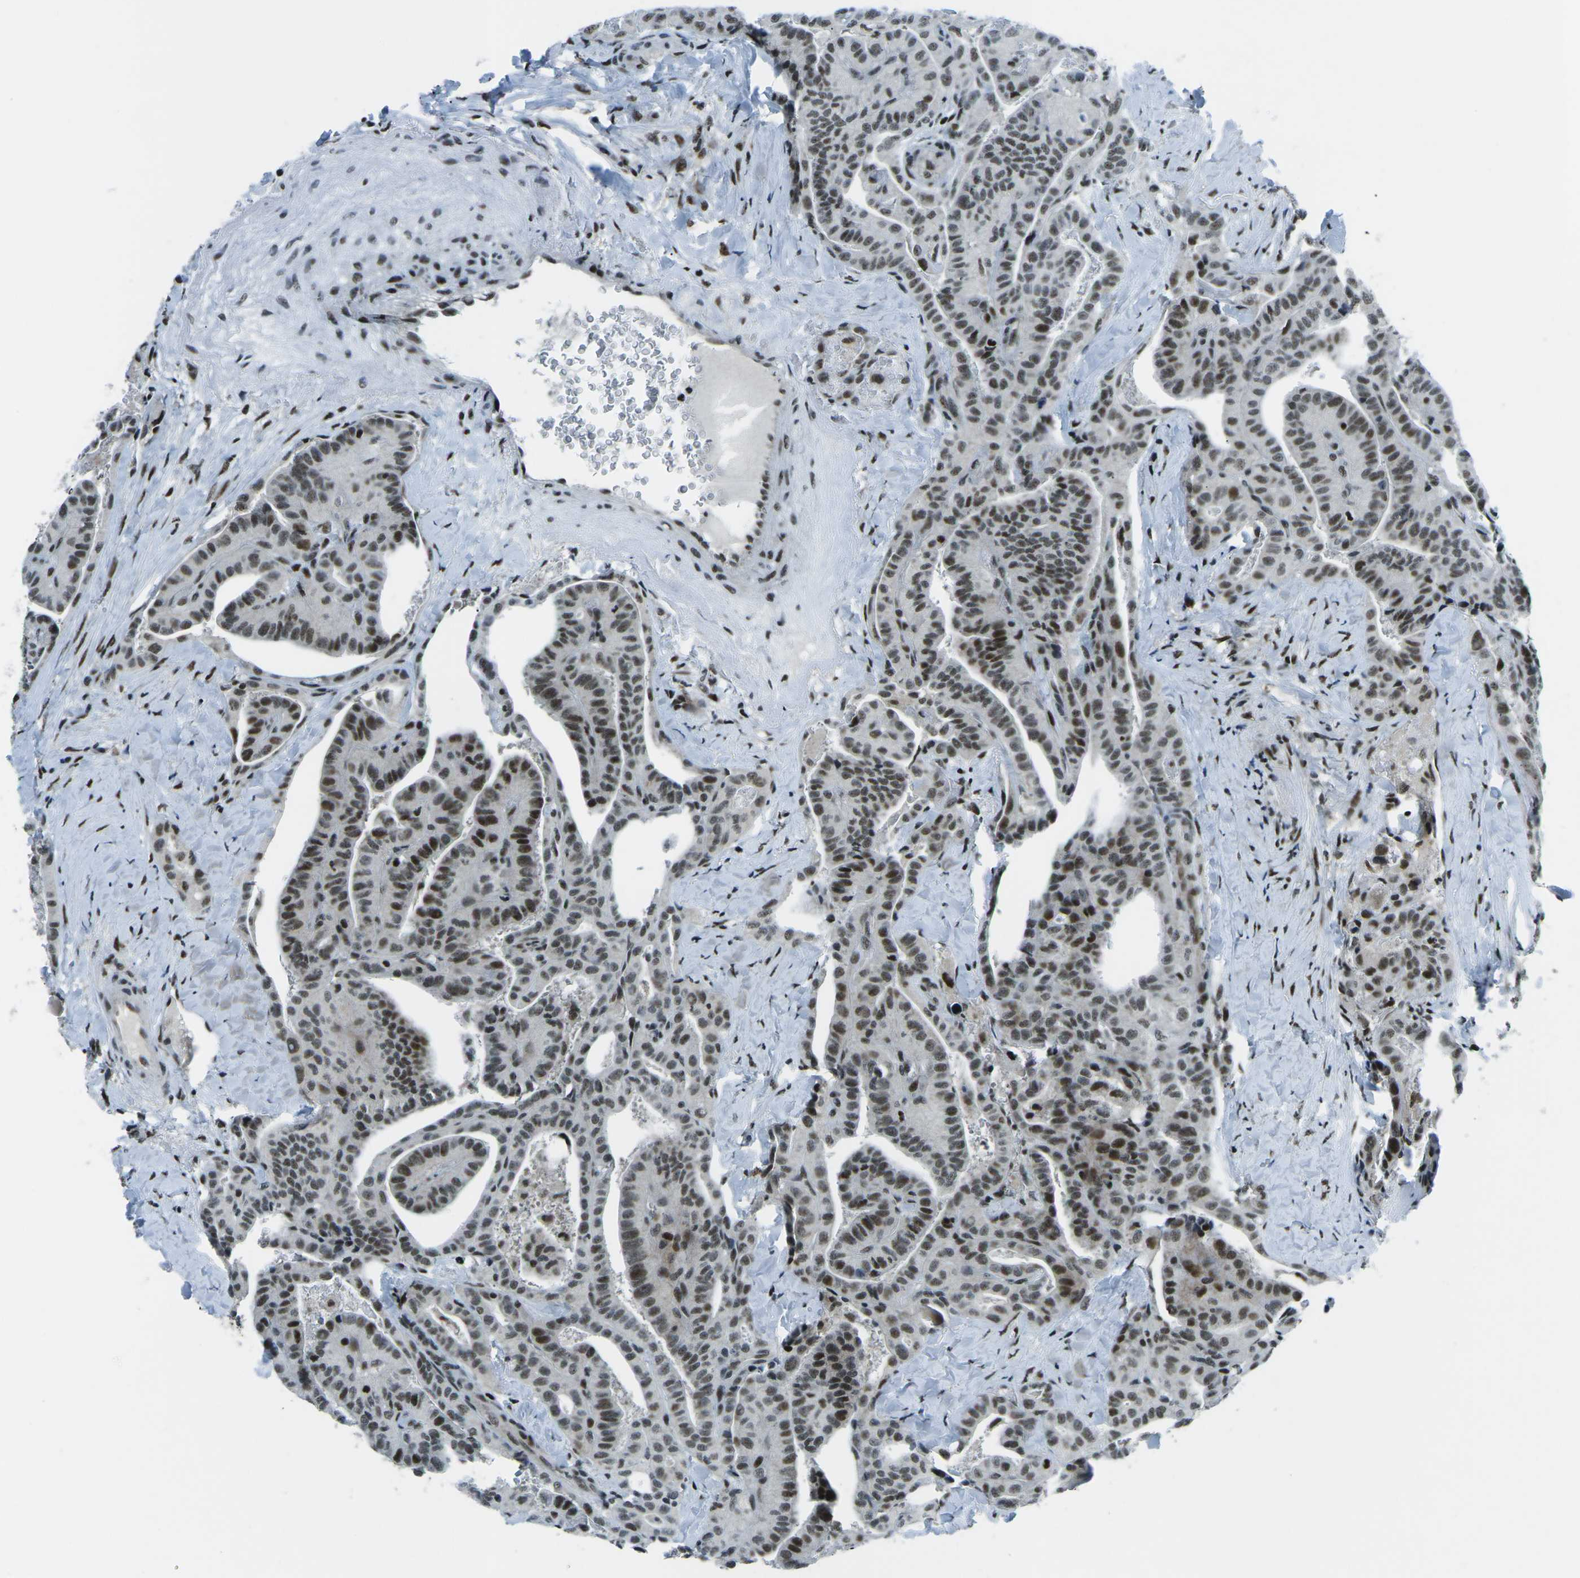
{"staining": {"intensity": "moderate", "quantity": ">75%", "location": "nuclear"}, "tissue": "thyroid cancer", "cell_type": "Tumor cells", "image_type": "cancer", "snomed": [{"axis": "morphology", "description": "Papillary adenocarcinoma, NOS"}, {"axis": "topography", "description": "Thyroid gland"}], "caption": "Brown immunohistochemical staining in human thyroid cancer (papillary adenocarcinoma) displays moderate nuclear staining in about >75% of tumor cells. (IHC, brightfield microscopy, high magnification).", "gene": "RBL2", "patient": {"sex": "male", "age": 77}}